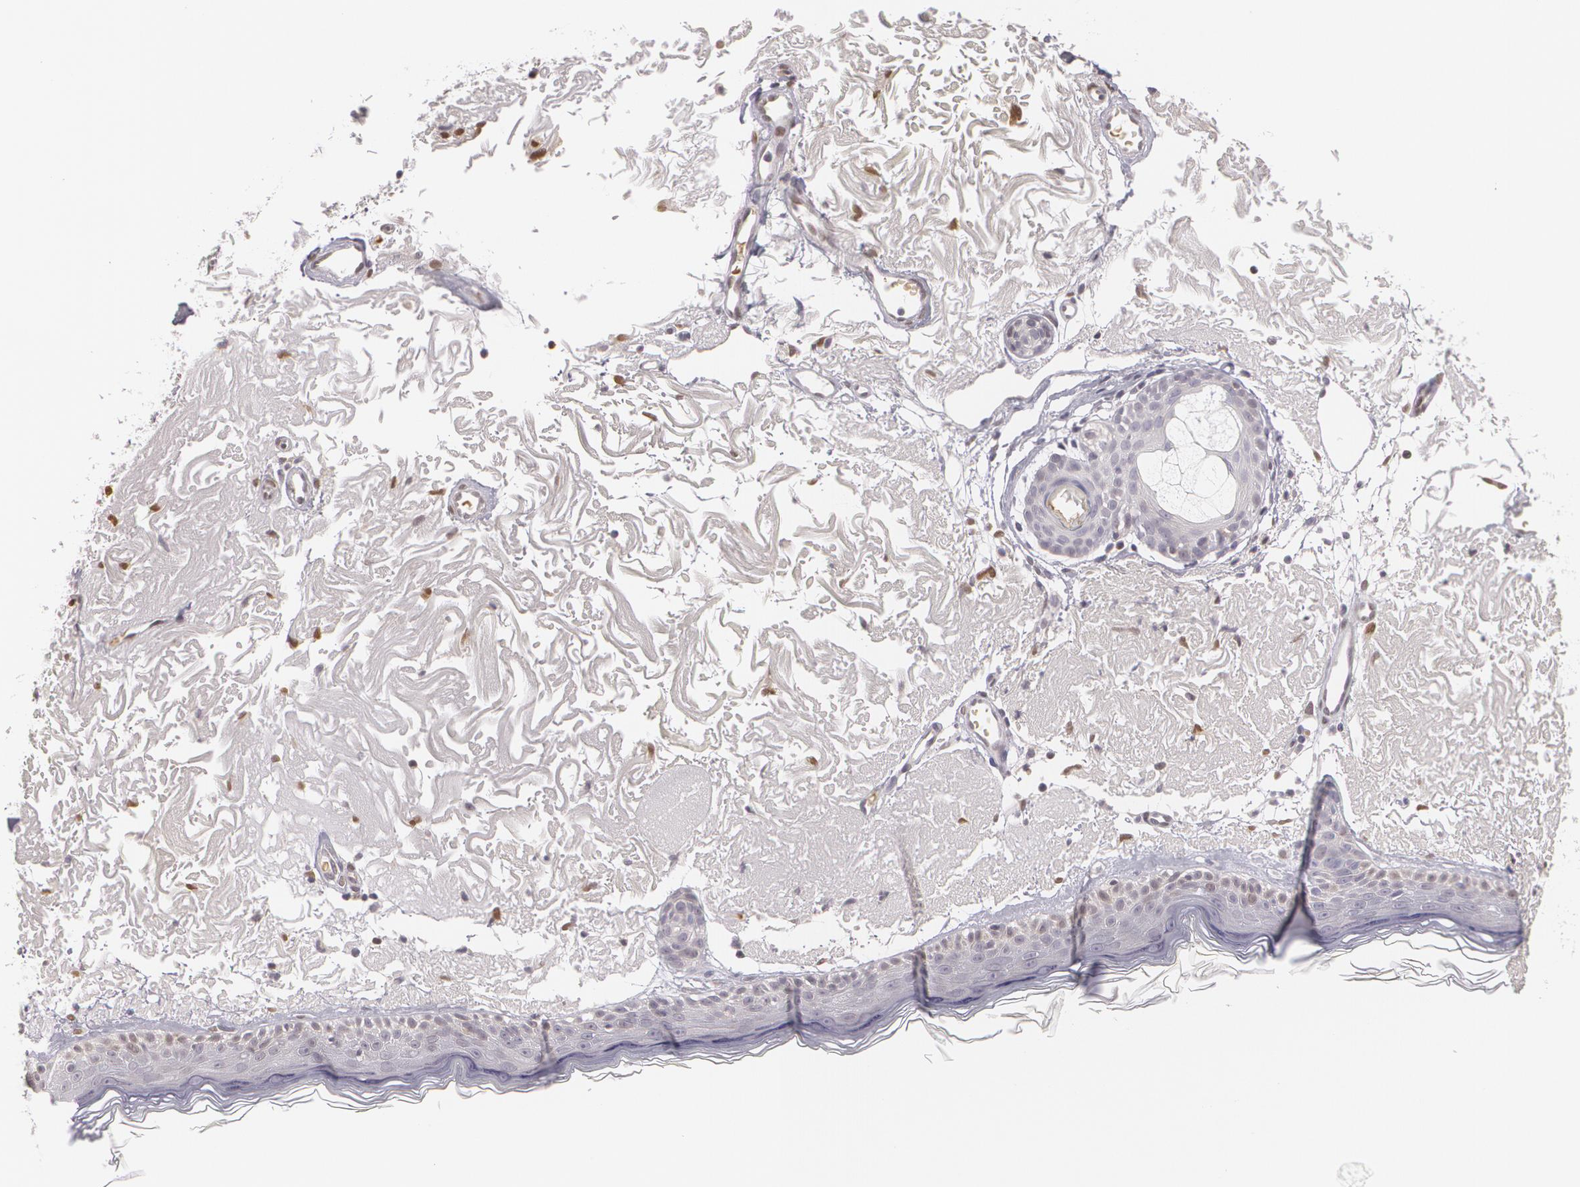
{"staining": {"intensity": "negative", "quantity": "none", "location": "none"}, "tissue": "skin", "cell_type": "Fibroblasts", "image_type": "normal", "snomed": [{"axis": "morphology", "description": "Normal tissue, NOS"}, {"axis": "topography", "description": "Skin"}], "caption": "High magnification brightfield microscopy of unremarkable skin stained with DAB (brown) and counterstained with hematoxylin (blue): fibroblasts show no significant staining. (DAB IHC visualized using brightfield microscopy, high magnification).", "gene": "ZBTB16", "patient": {"sex": "female", "age": 90}}